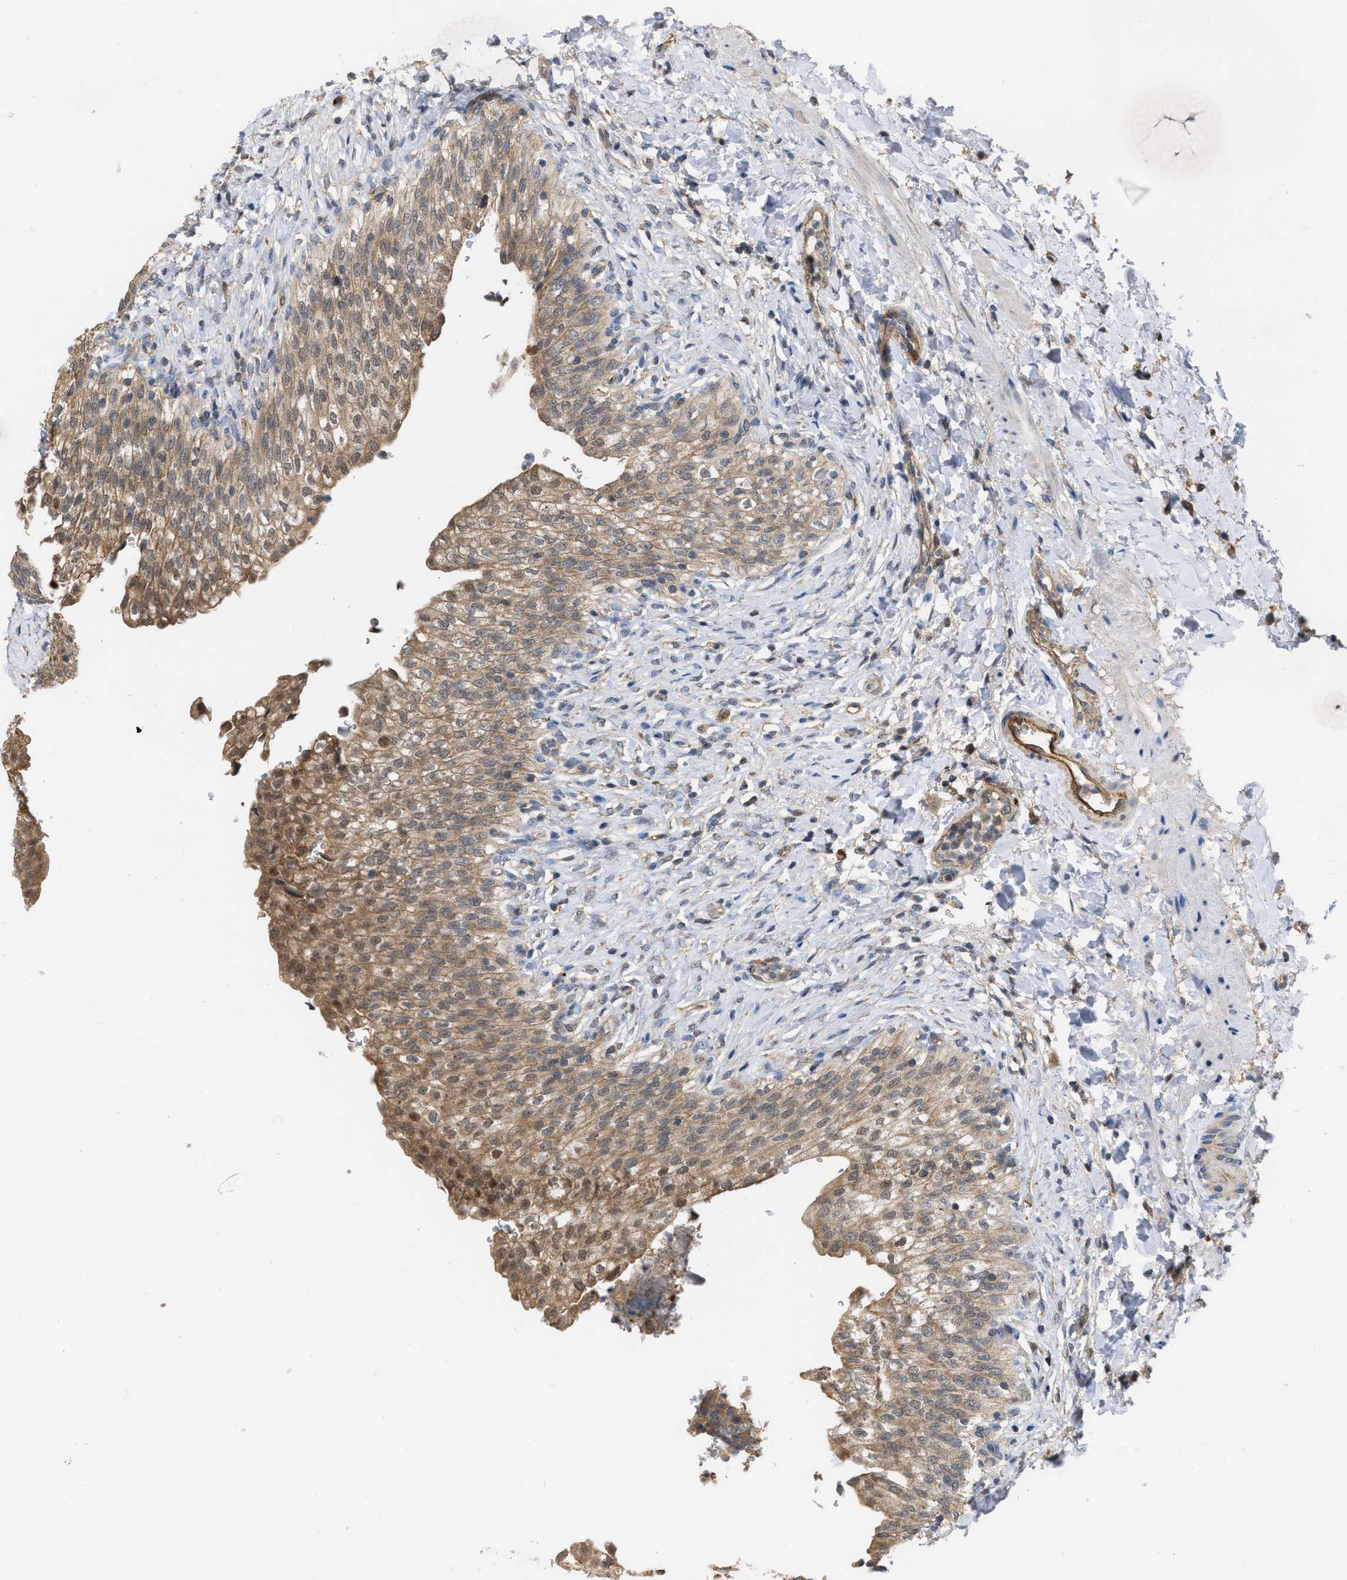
{"staining": {"intensity": "moderate", "quantity": ">75%", "location": "cytoplasmic/membranous,nuclear"}, "tissue": "urinary bladder", "cell_type": "Urothelial cells", "image_type": "normal", "snomed": [{"axis": "morphology", "description": "Urothelial carcinoma, High grade"}, {"axis": "topography", "description": "Urinary bladder"}], "caption": "Benign urinary bladder demonstrates moderate cytoplasmic/membranous,nuclear staining in about >75% of urothelial cells, visualized by immunohistochemistry. The staining is performed using DAB (3,3'-diaminobenzidine) brown chromogen to label protein expression. The nuclei are counter-stained blue using hematoxylin.", "gene": "NAPEPLD", "patient": {"sex": "male", "age": 46}}